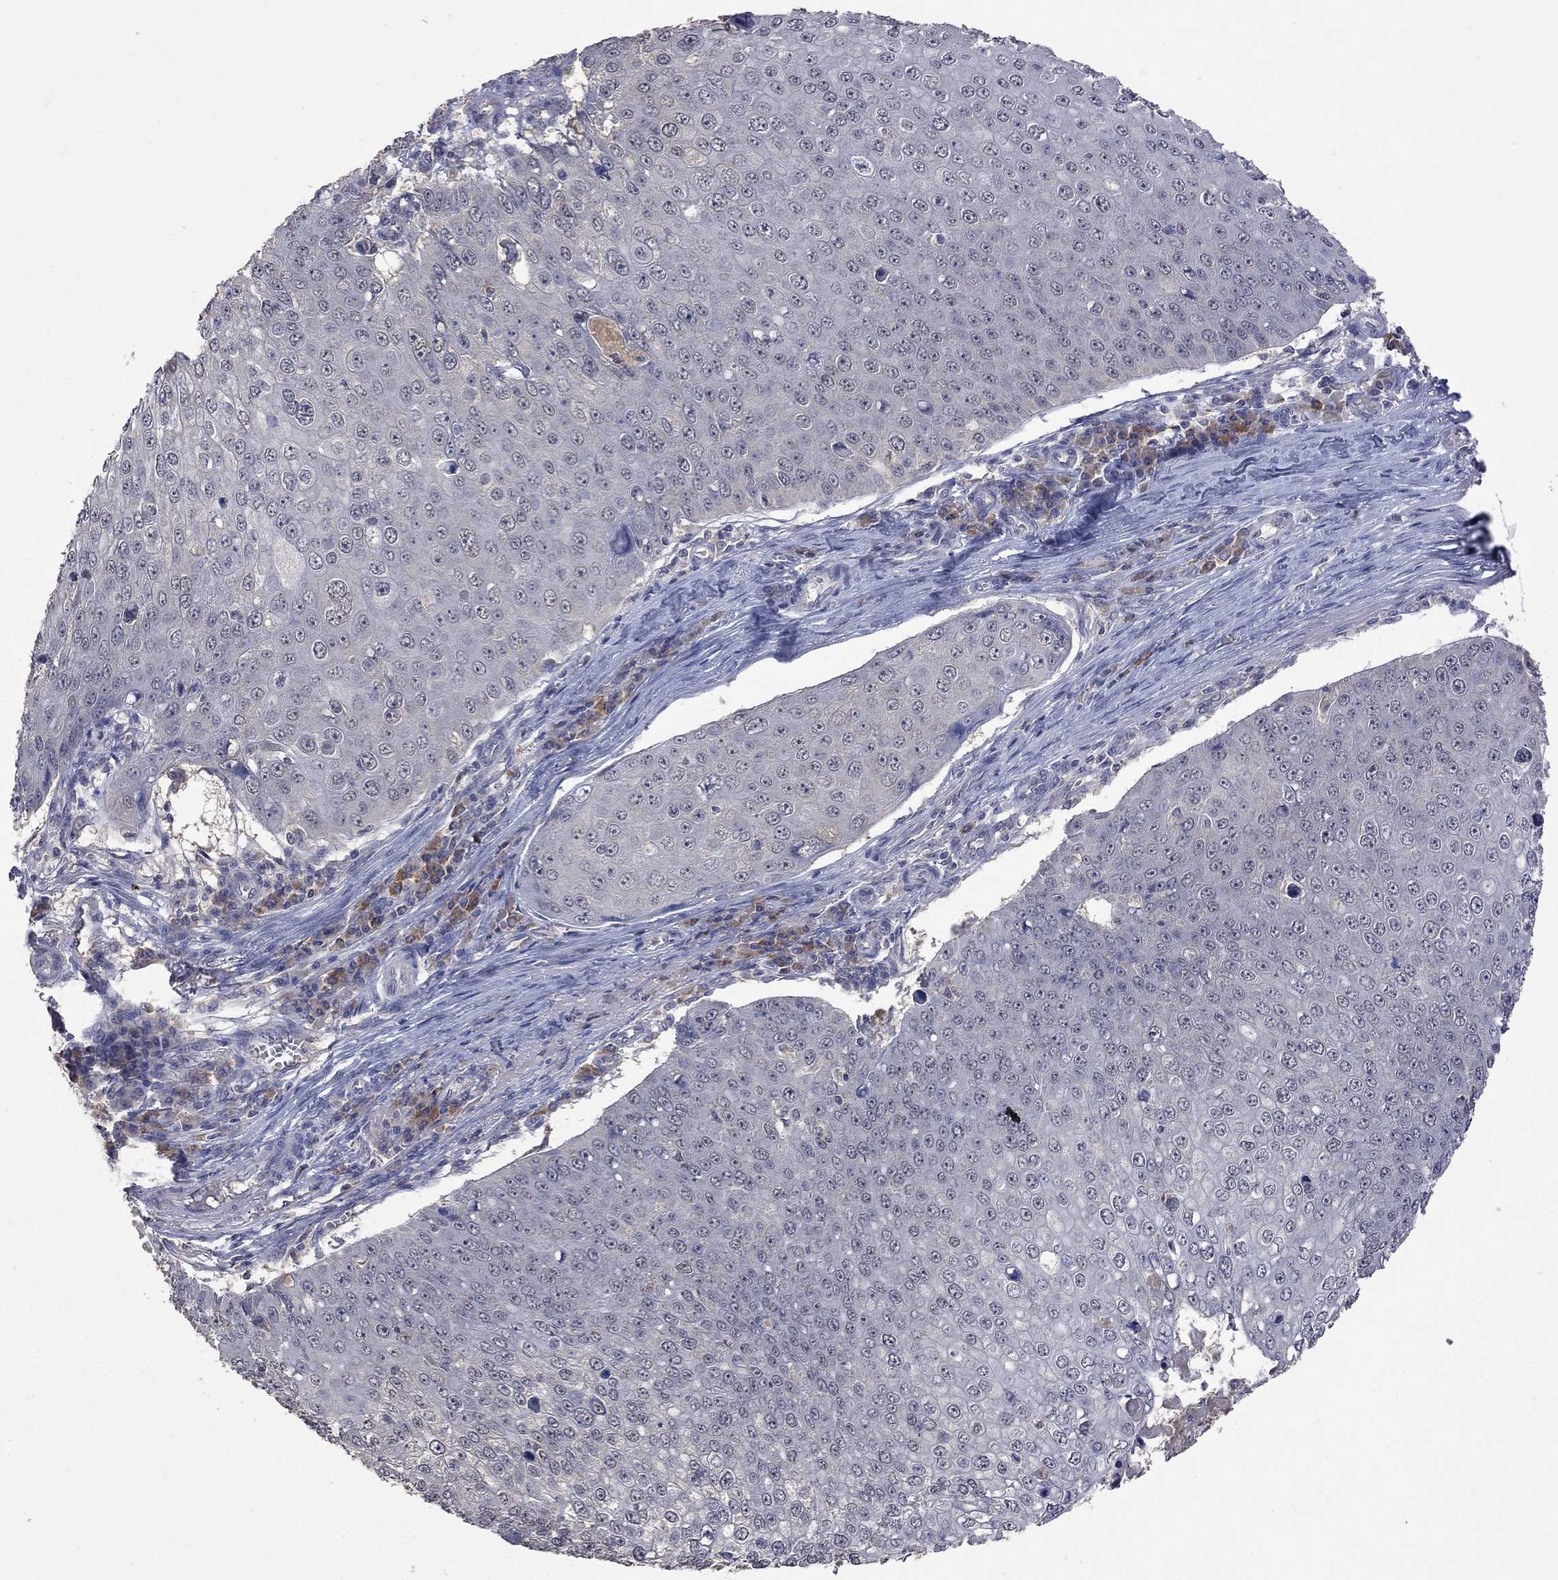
{"staining": {"intensity": "negative", "quantity": "none", "location": "none"}, "tissue": "skin cancer", "cell_type": "Tumor cells", "image_type": "cancer", "snomed": [{"axis": "morphology", "description": "Squamous cell carcinoma, NOS"}, {"axis": "topography", "description": "Skin"}], "caption": "DAB immunohistochemical staining of skin squamous cell carcinoma shows no significant positivity in tumor cells. The staining was performed using DAB (3,3'-diaminobenzidine) to visualize the protein expression in brown, while the nuclei were stained in blue with hematoxylin (Magnification: 20x).", "gene": "HTR6", "patient": {"sex": "male", "age": 71}}